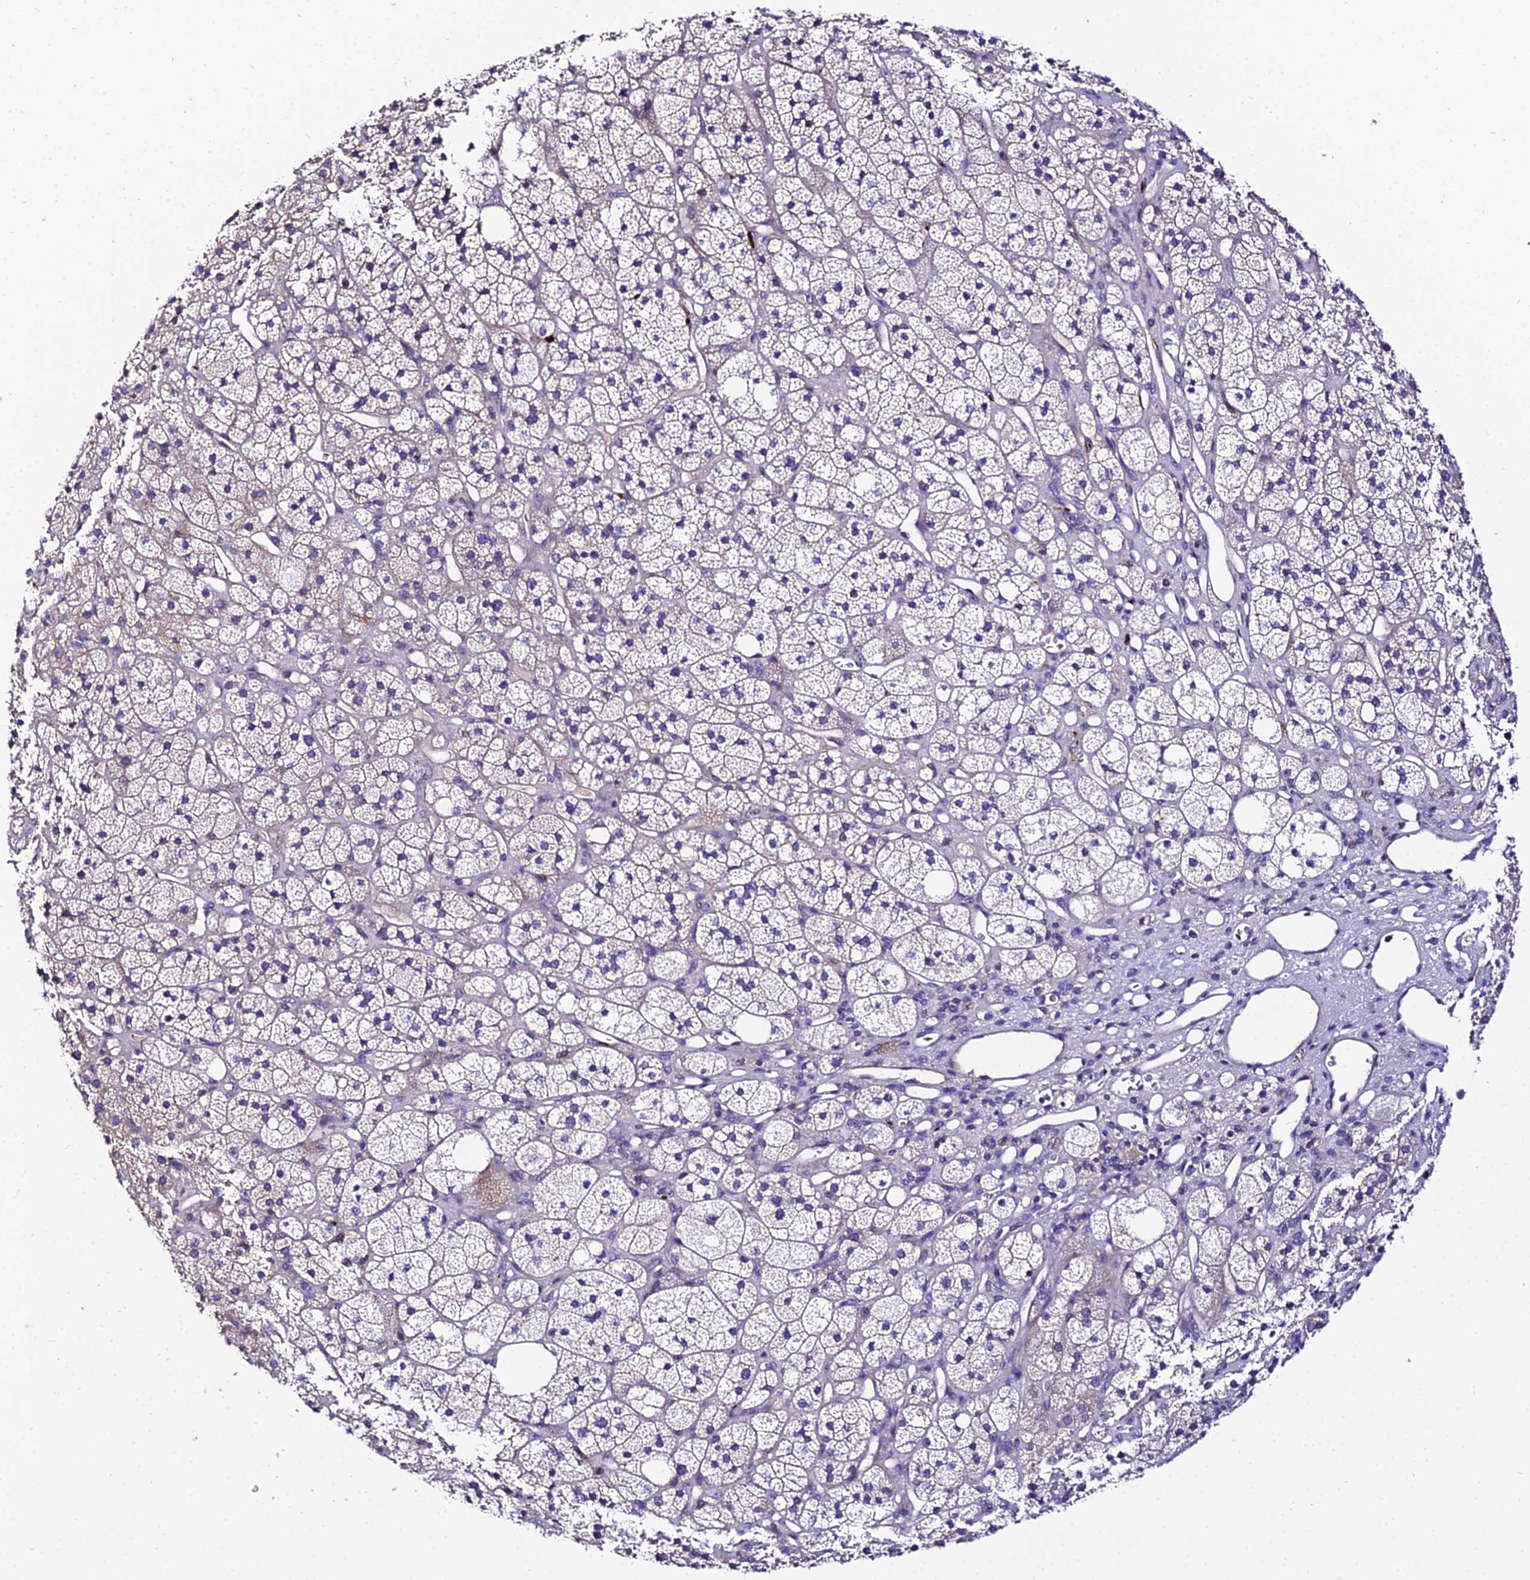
{"staining": {"intensity": "negative", "quantity": "none", "location": "none"}, "tissue": "adrenal gland", "cell_type": "Glandular cells", "image_type": "normal", "snomed": [{"axis": "morphology", "description": "Normal tissue, NOS"}, {"axis": "topography", "description": "Adrenal gland"}], "caption": "An IHC image of unremarkable adrenal gland is shown. There is no staining in glandular cells of adrenal gland.", "gene": "SHQ1", "patient": {"sex": "male", "age": 61}}